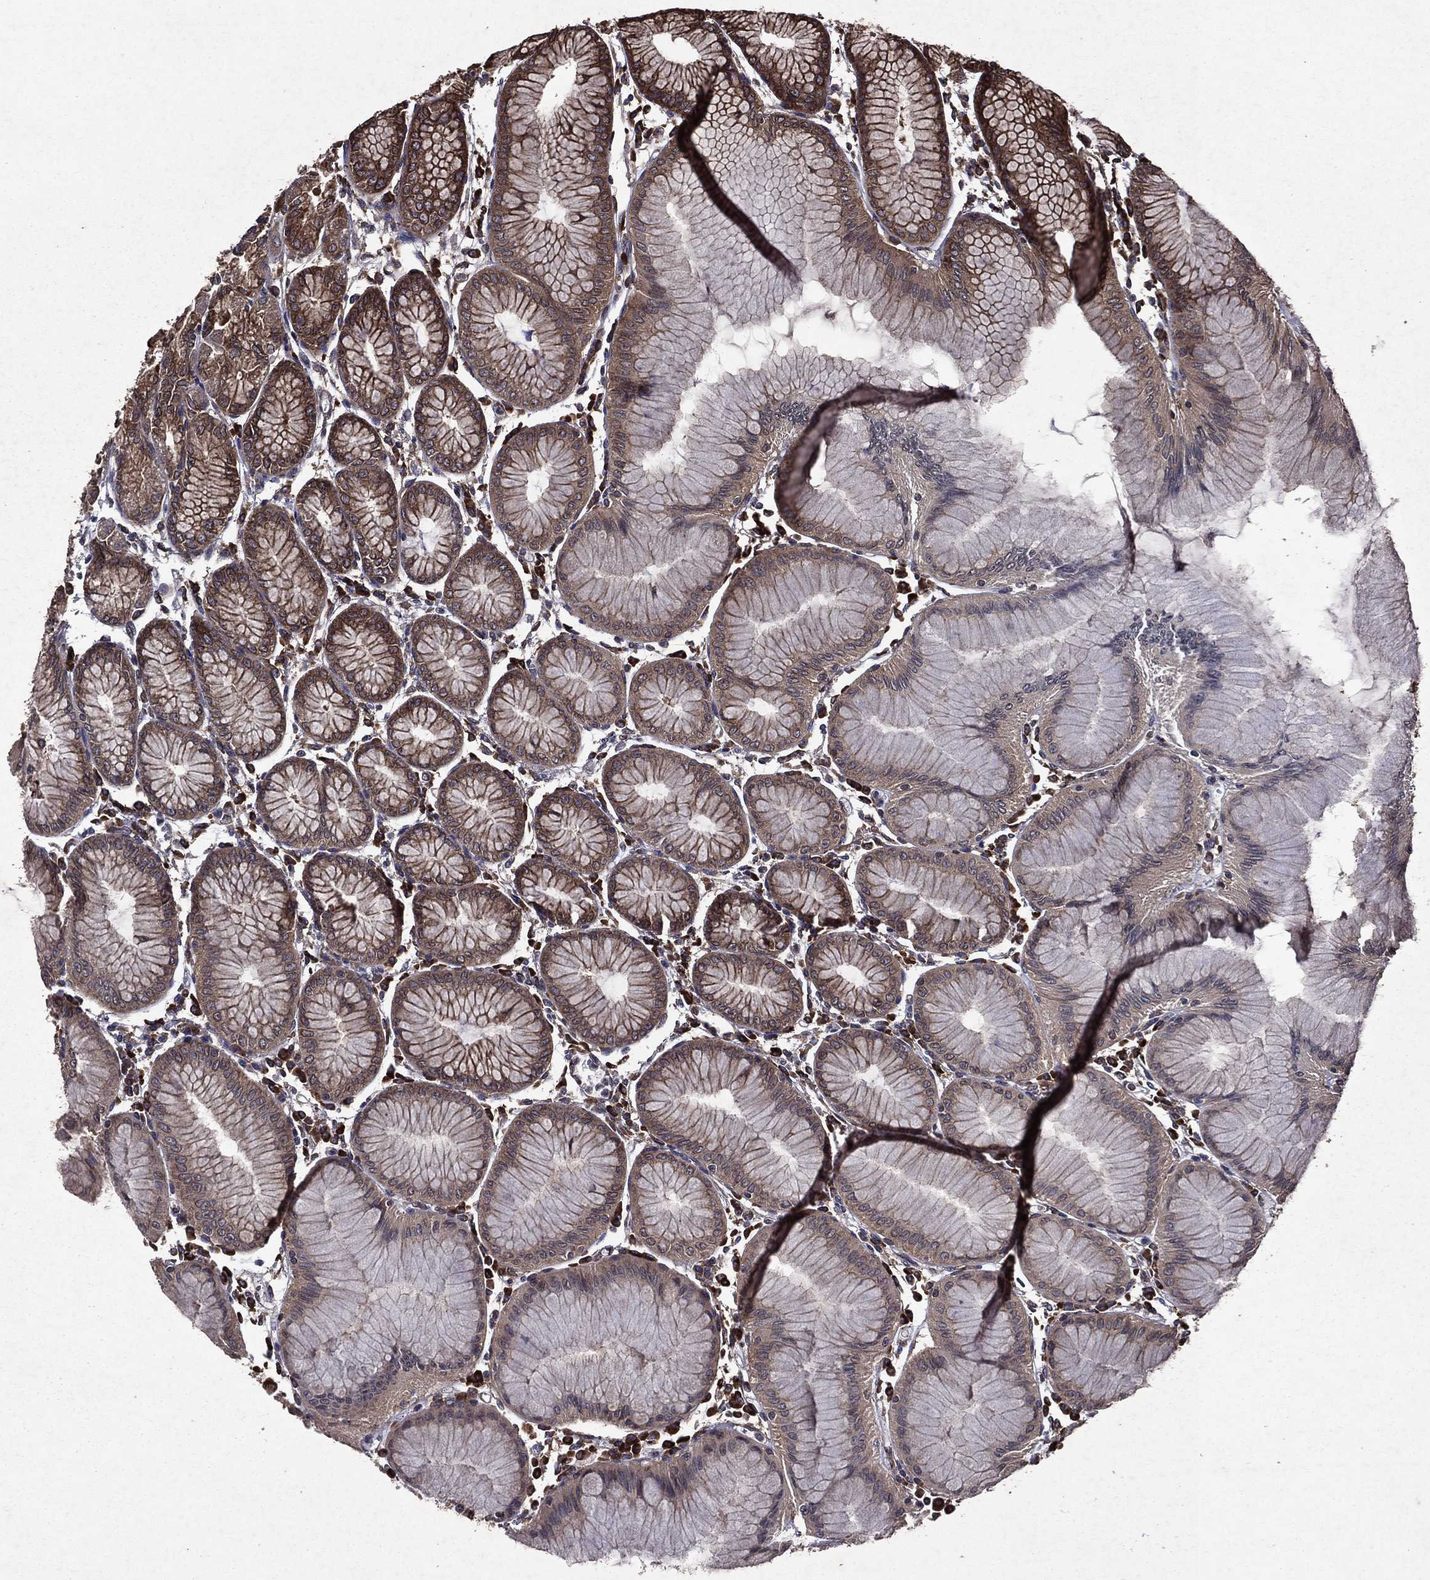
{"staining": {"intensity": "strong", "quantity": "25%-75%", "location": "cytoplasmic/membranous"}, "tissue": "stomach", "cell_type": "Glandular cells", "image_type": "normal", "snomed": [{"axis": "morphology", "description": "Normal tissue, NOS"}, {"axis": "topography", "description": "Stomach"}], "caption": "Immunohistochemical staining of benign stomach demonstrates high levels of strong cytoplasmic/membranous expression in approximately 25%-75% of glandular cells.", "gene": "EIF2B4", "patient": {"sex": "female", "age": 57}}